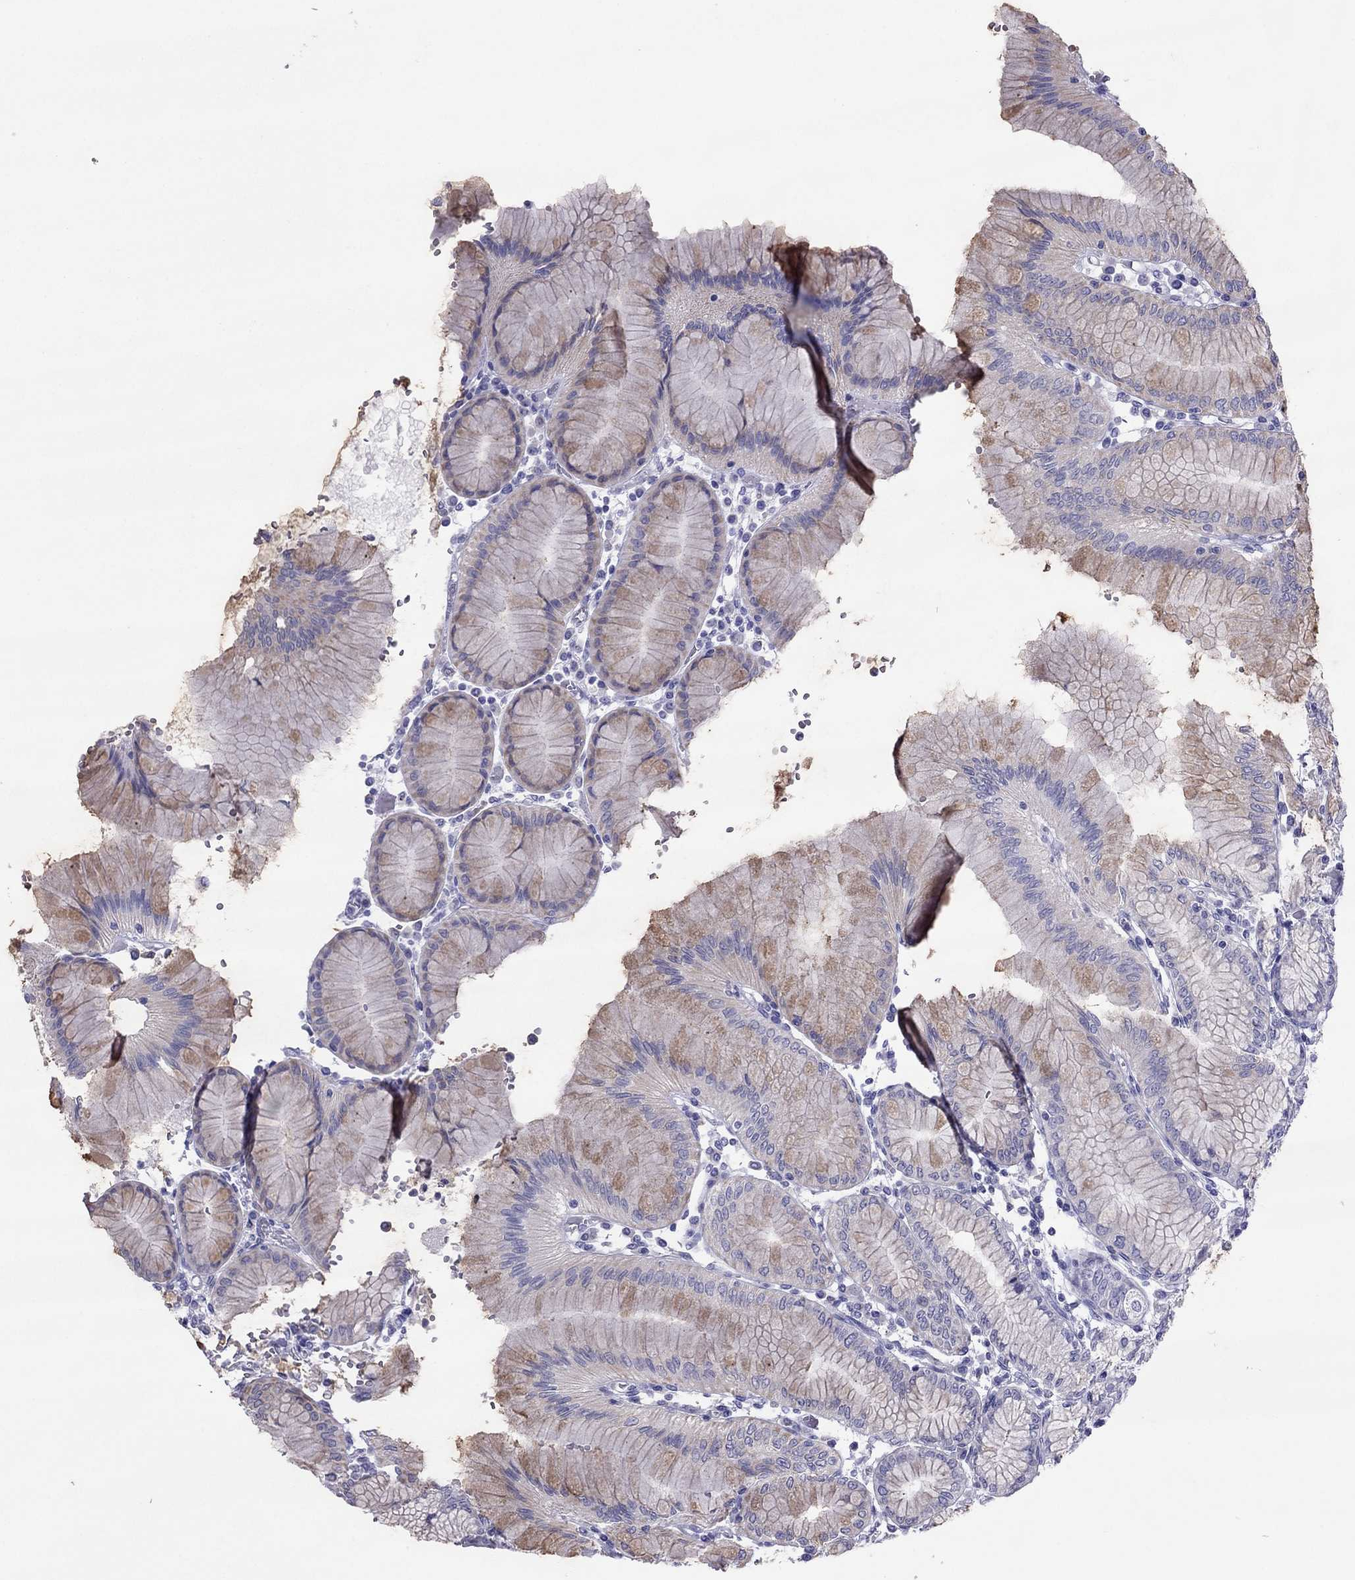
{"staining": {"intensity": "moderate", "quantity": "<25%", "location": "cytoplasmic/membranous"}, "tissue": "stomach", "cell_type": "Glandular cells", "image_type": "normal", "snomed": [{"axis": "morphology", "description": "Normal tissue, NOS"}, {"axis": "topography", "description": "Skeletal muscle"}, {"axis": "topography", "description": "Stomach"}], "caption": "A brown stain highlights moderate cytoplasmic/membranous expression of a protein in glandular cells of unremarkable stomach.", "gene": "MAEL", "patient": {"sex": "female", "age": 57}}